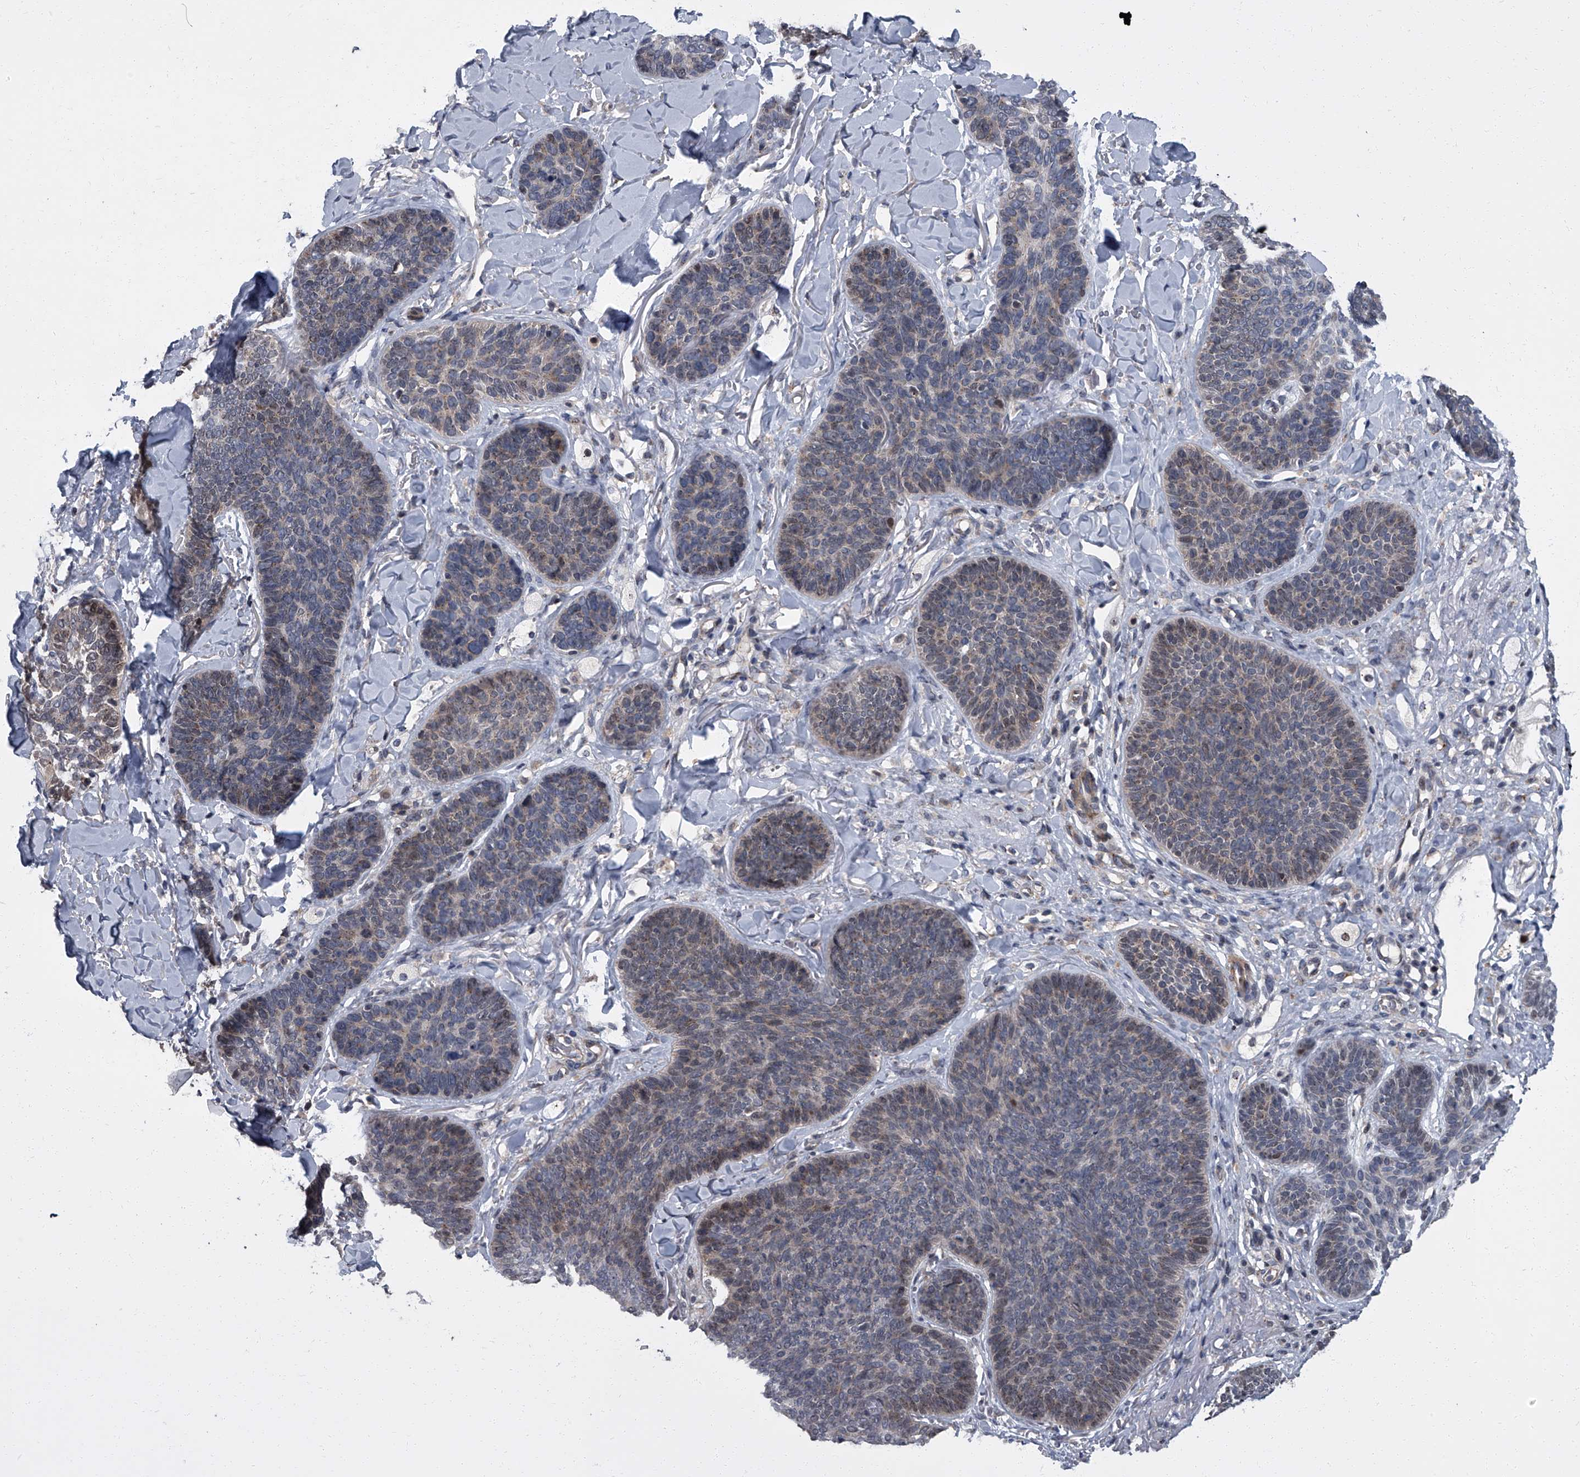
{"staining": {"intensity": "weak", "quantity": "<25%", "location": "nuclear"}, "tissue": "skin cancer", "cell_type": "Tumor cells", "image_type": "cancer", "snomed": [{"axis": "morphology", "description": "Basal cell carcinoma"}, {"axis": "topography", "description": "Skin"}], "caption": "Skin cancer was stained to show a protein in brown. There is no significant positivity in tumor cells.", "gene": "ZNF274", "patient": {"sex": "male", "age": 85}}